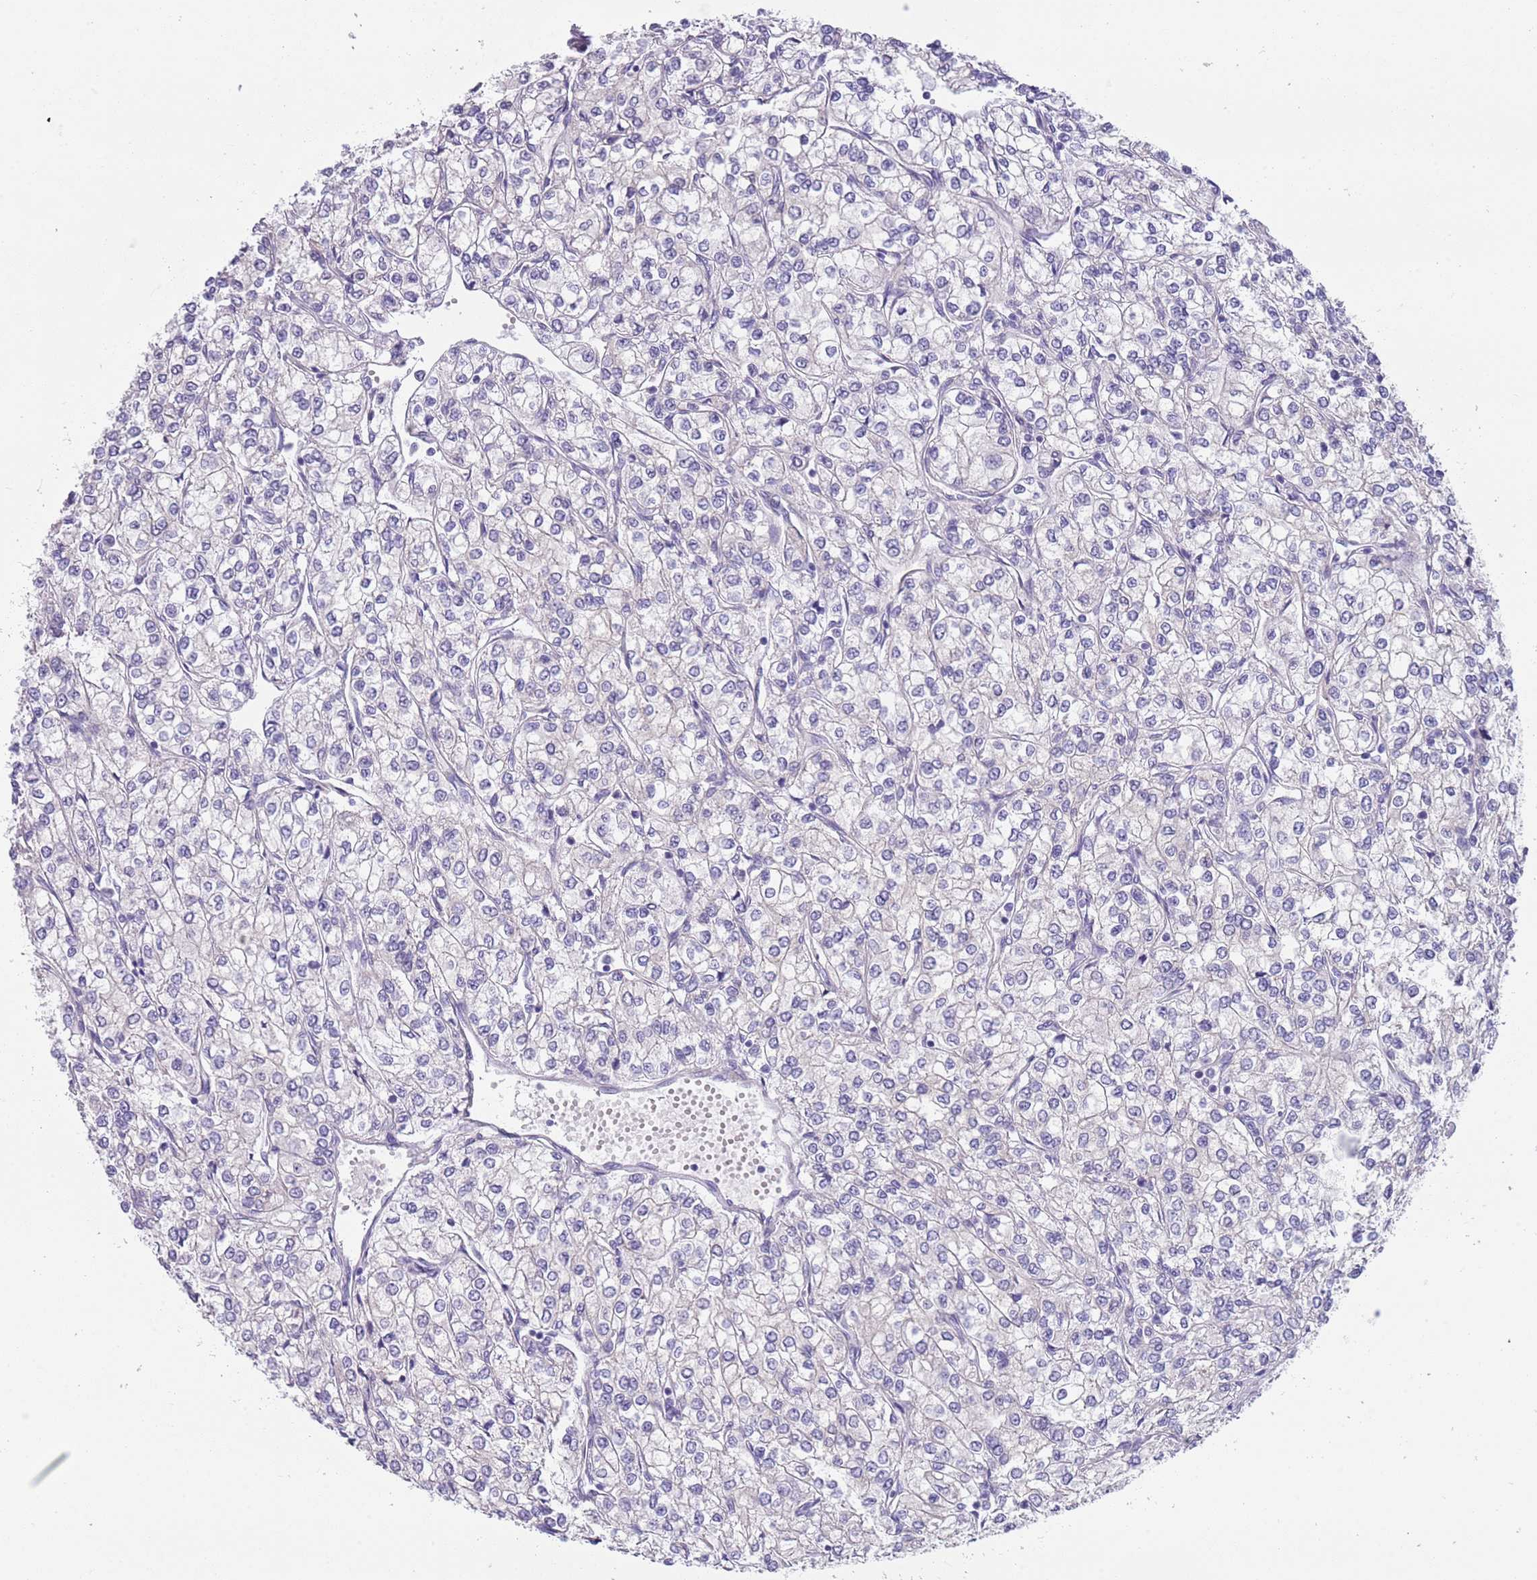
{"staining": {"intensity": "negative", "quantity": "none", "location": "none"}, "tissue": "renal cancer", "cell_type": "Tumor cells", "image_type": "cancer", "snomed": [{"axis": "morphology", "description": "Adenocarcinoma, NOS"}, {"axis": "topography", "description": "Kidney"}], "caption": "IHC of human renal cancer (adenocarcinoma) displays no staining in tumor cells.", "gene": "TSGA13", "patient": {"sex": "male", "age": 80}}